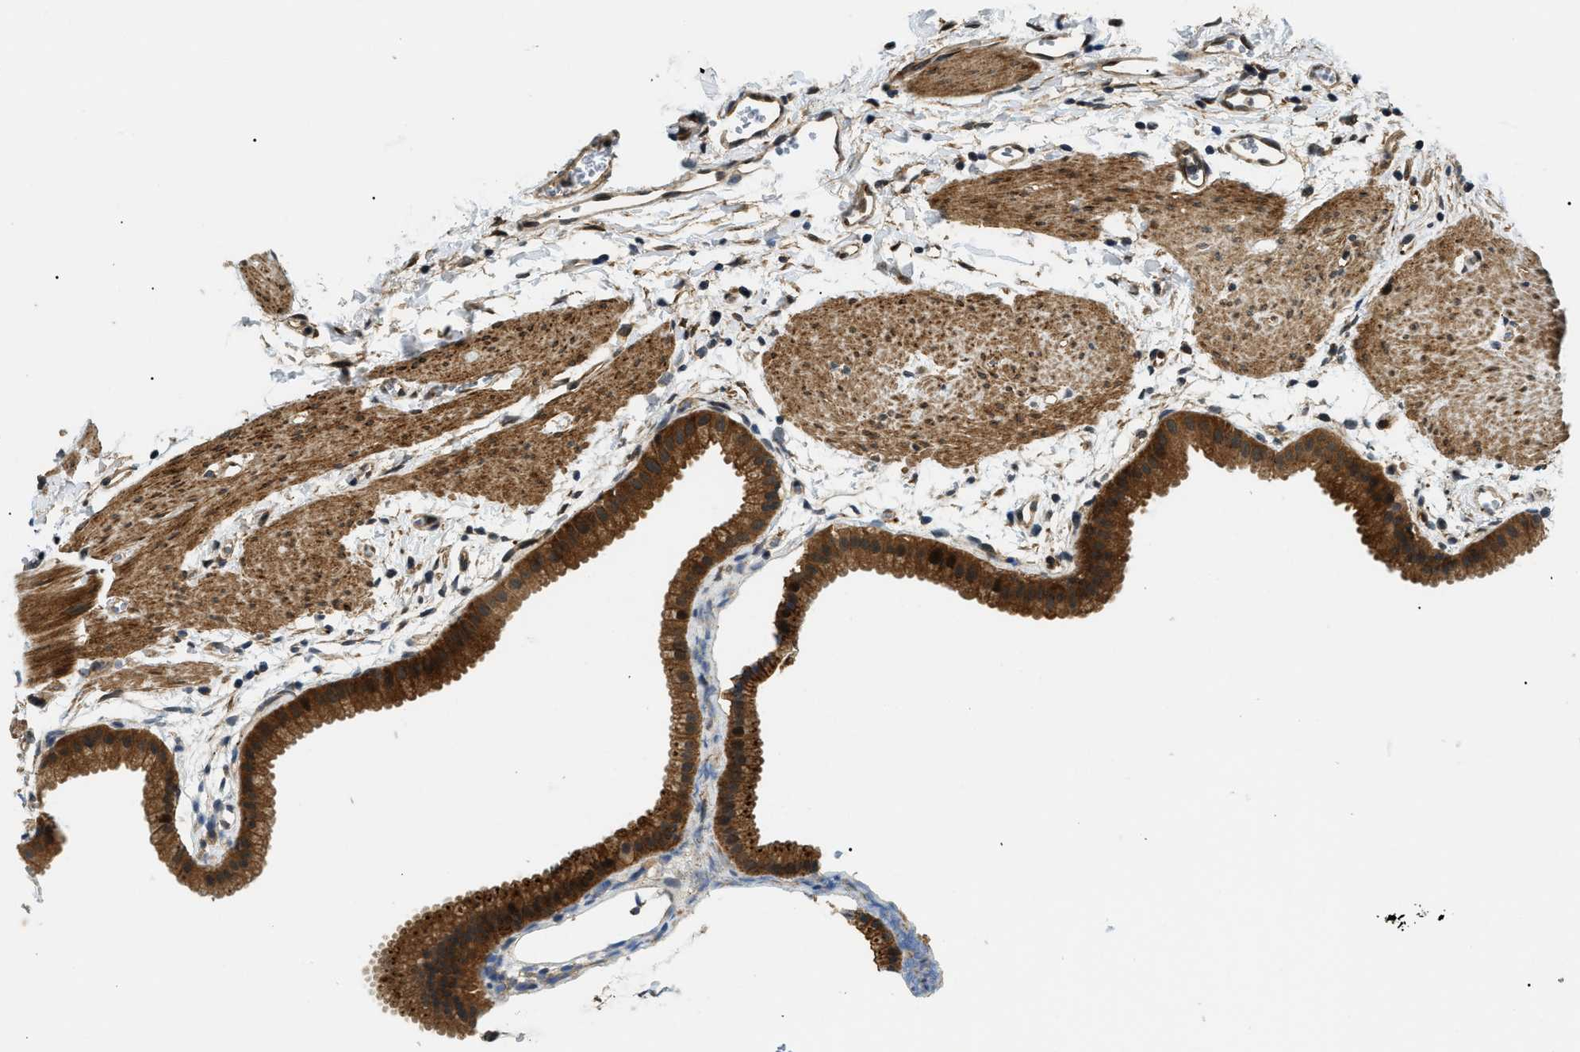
{"staining": {"intensity": "strong", "quantity": ">75%", "location": "cytoplasmic/membranous,nuclear"}, "tissue": "gallbladder", "cell_type": "Glandular cells", "image_type": "normal", "snomed": [{"axis": "morphology", "description": "Normal tissue, NOS"}, {"axis": "topography", "description": "Gallbladder"}], "caption": "The immunohistochemical stain shows strong cytoplasmic/membranous,nuclear staining in glandular cells of unremarkable gallbladder.", "gene": "ATP6AP1", "patient": {"sex": "female", "age": 64}}